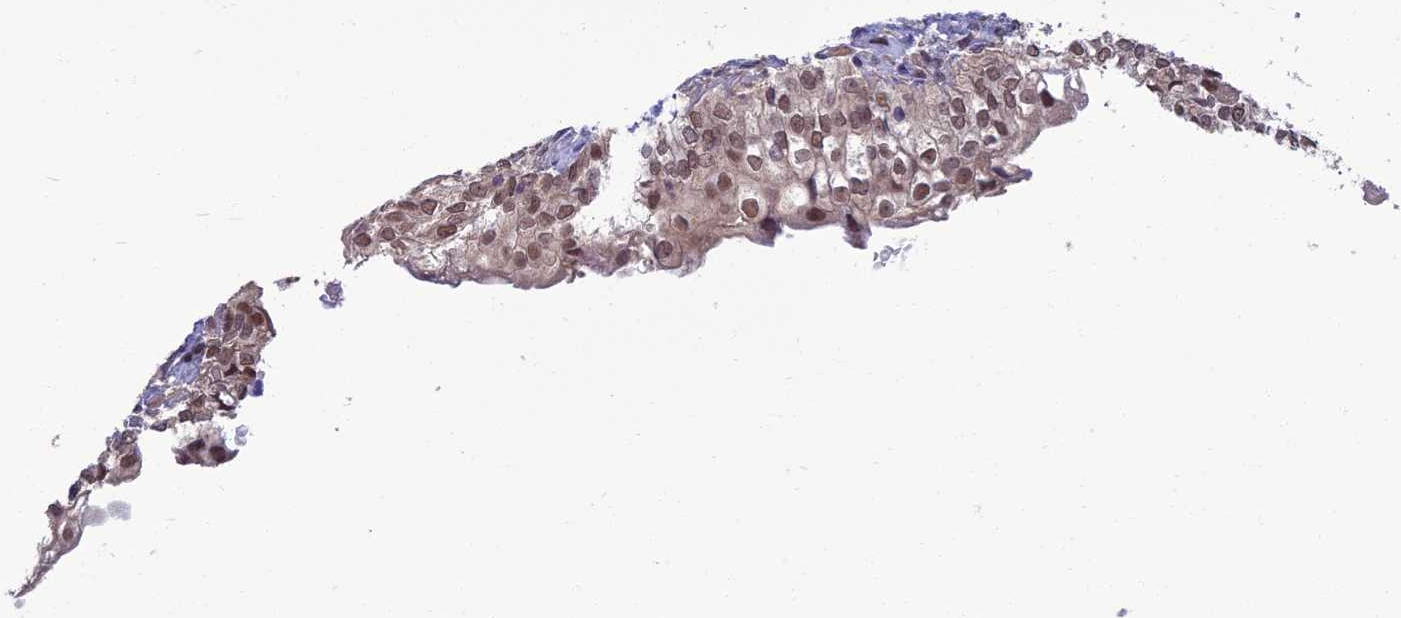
{"staining": {"intensity": "moderate", "quantity": ">75%", "location": "nuclear"}, "tissue": "urinary bladder", "cell_type": "Urothelial cells", "image_type": "normal", "snomed": [{"axis": "morphology", "description": "Normal tissue, NOS"}, {"axis": "topography", "description": "Urinary bladder"}], "caption": "IHC of benign urinary bladder exhibits medium levels of moderate nuclear expression in approximately >75% of urothelial cells. (DAB (3,3'-diaminobenzidine) = brown stain, brightfield microscopy at high magnification).", "gene": "NR4A3", "patient": {"sex": "male", "age": 55}}